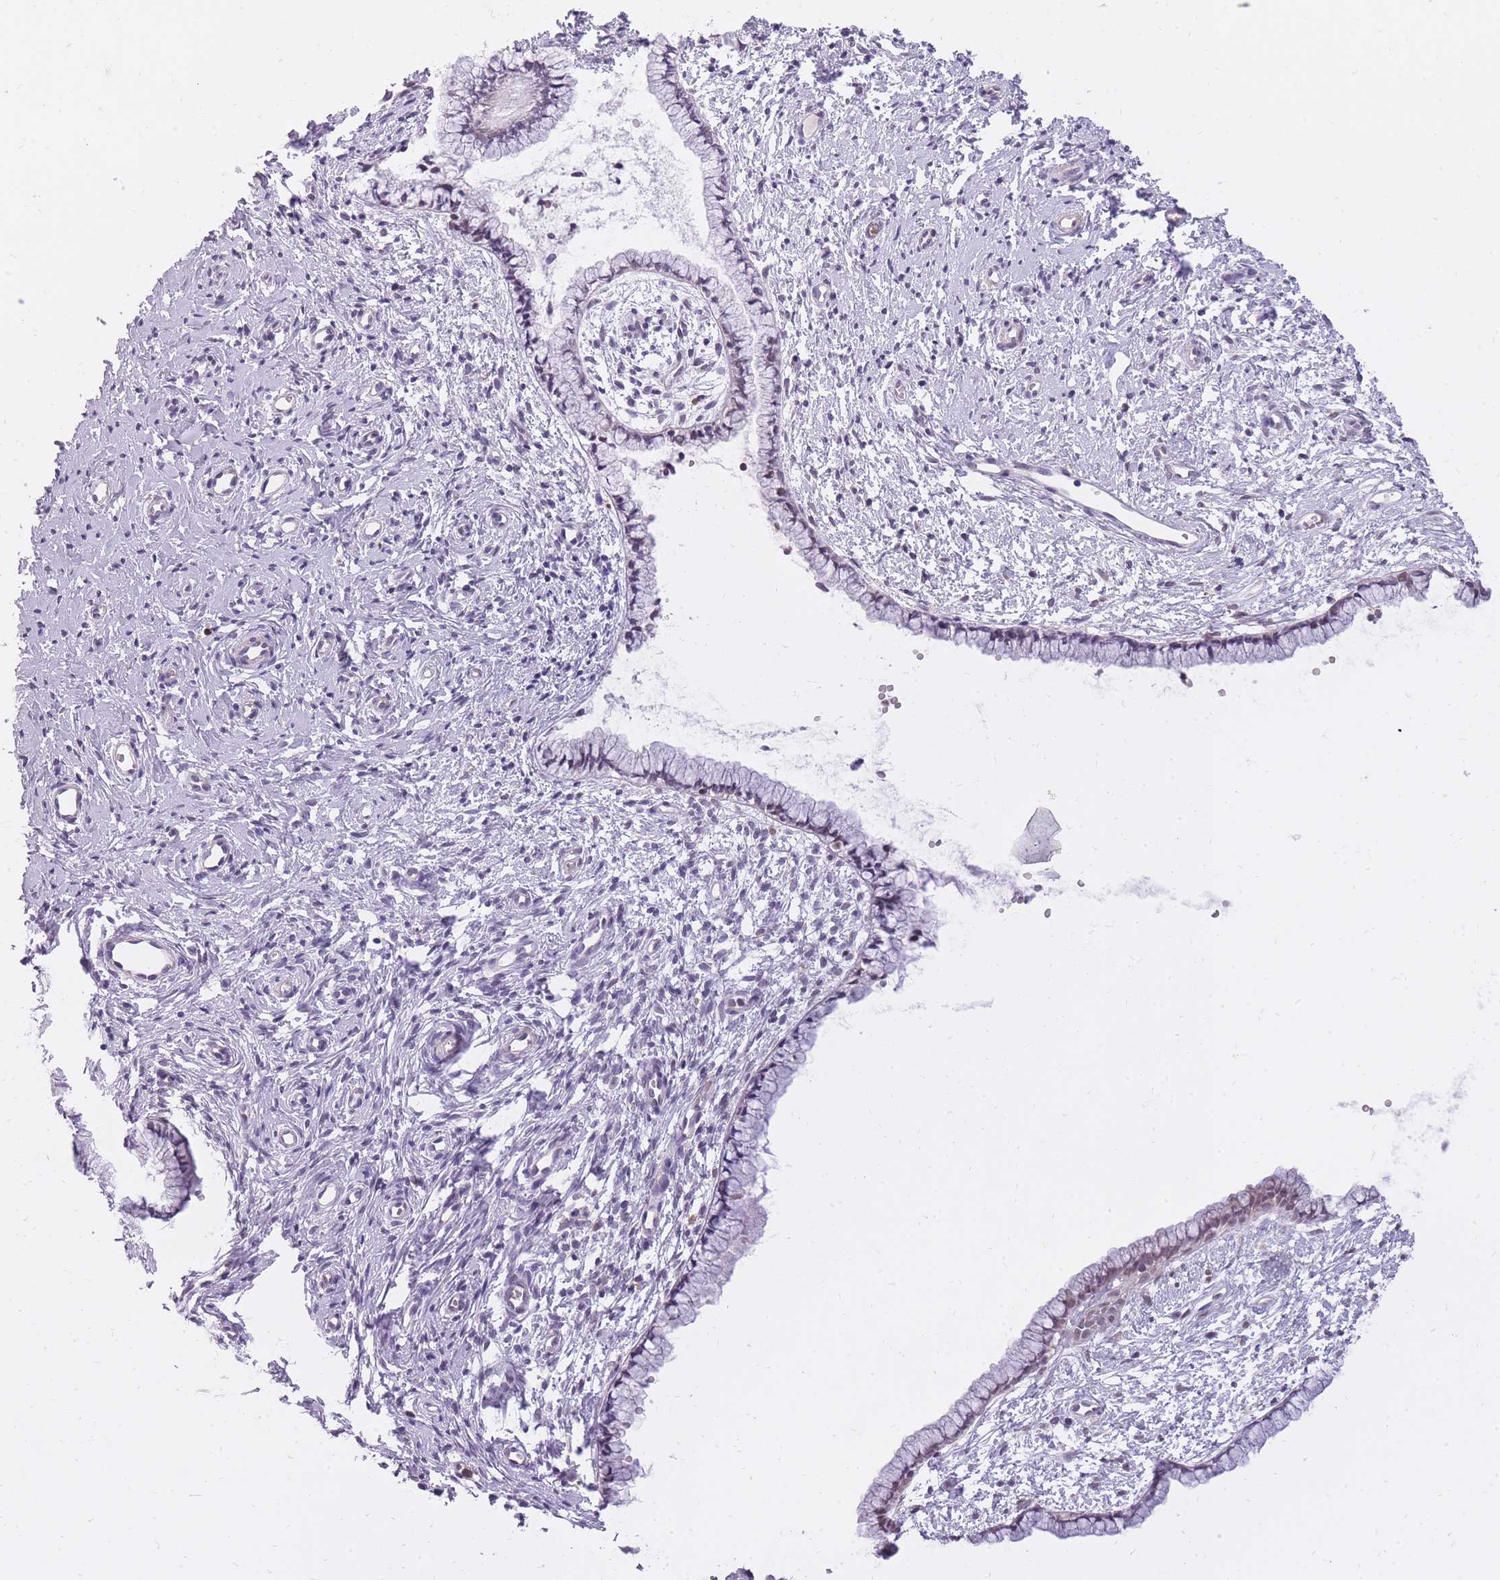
{"staining": {"intensity": "weak", "quantity": "25%-75%", "location": "nuclear"}, "tissue": "cervix", "cell_type": "Glandular cells", "image_type": "normal", "snomed": [{"axis": "morphology", "description": "Normal tissue, NOS"}, {"axis": "topography", "description": "Cervix"}], "caption": "Immunohistochemical staining of benign cervix displays 25%-75% levels of weak nuclear protein staining in about 25%-75% of glandular cells. Using DAB (brown) and hematoxylin (blue) stains, captured at high magnification using brightfield microscopy.", "gene": "TIGD1", "patient": {"sex": "female", "age": 57}}